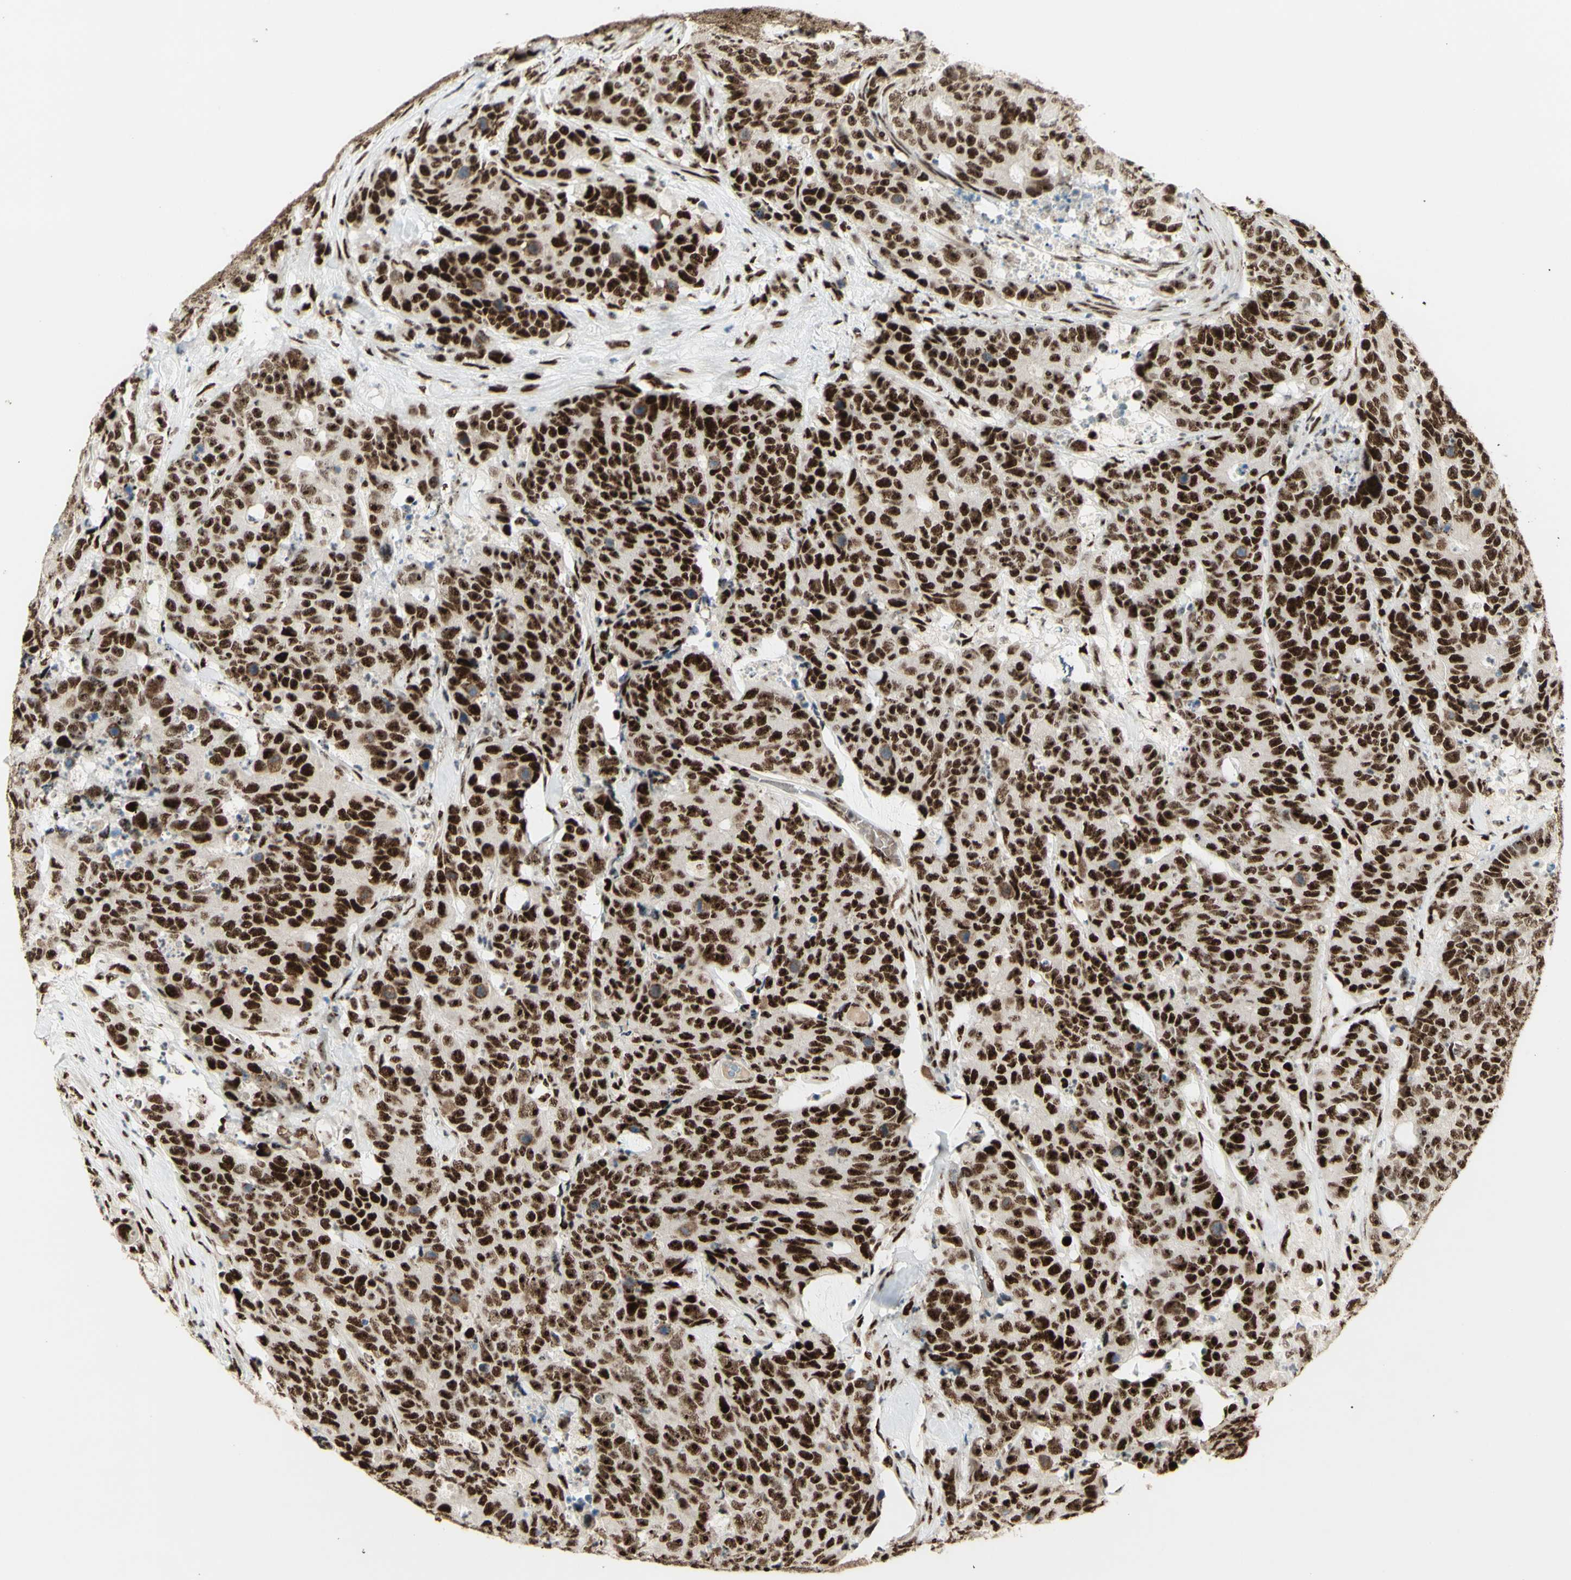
{"staining": {"intensity": "strong", "quantity": ">75%", "location": "nuclear"}, "tissue": "colorectal cancer", "cell_type": "Tumor cells", "image_type": "cancer", "snomed": [{"axis": "morphology", "description": "Adenocarcinoma, NOS"}, {"axis": "topography", "description": "Colon"}], "caption": "Immunohistochemical staining of human adenocarcinoma (colorectal) displays high levels of strong nuclear protein expression in approximately >75% of tumor cells. Immunohistochemistry (ihc) stains the protein in brown and the nuclei are stained blue.", "gene": "DHX9", "patient": {"sex": "female", "age": 86}}